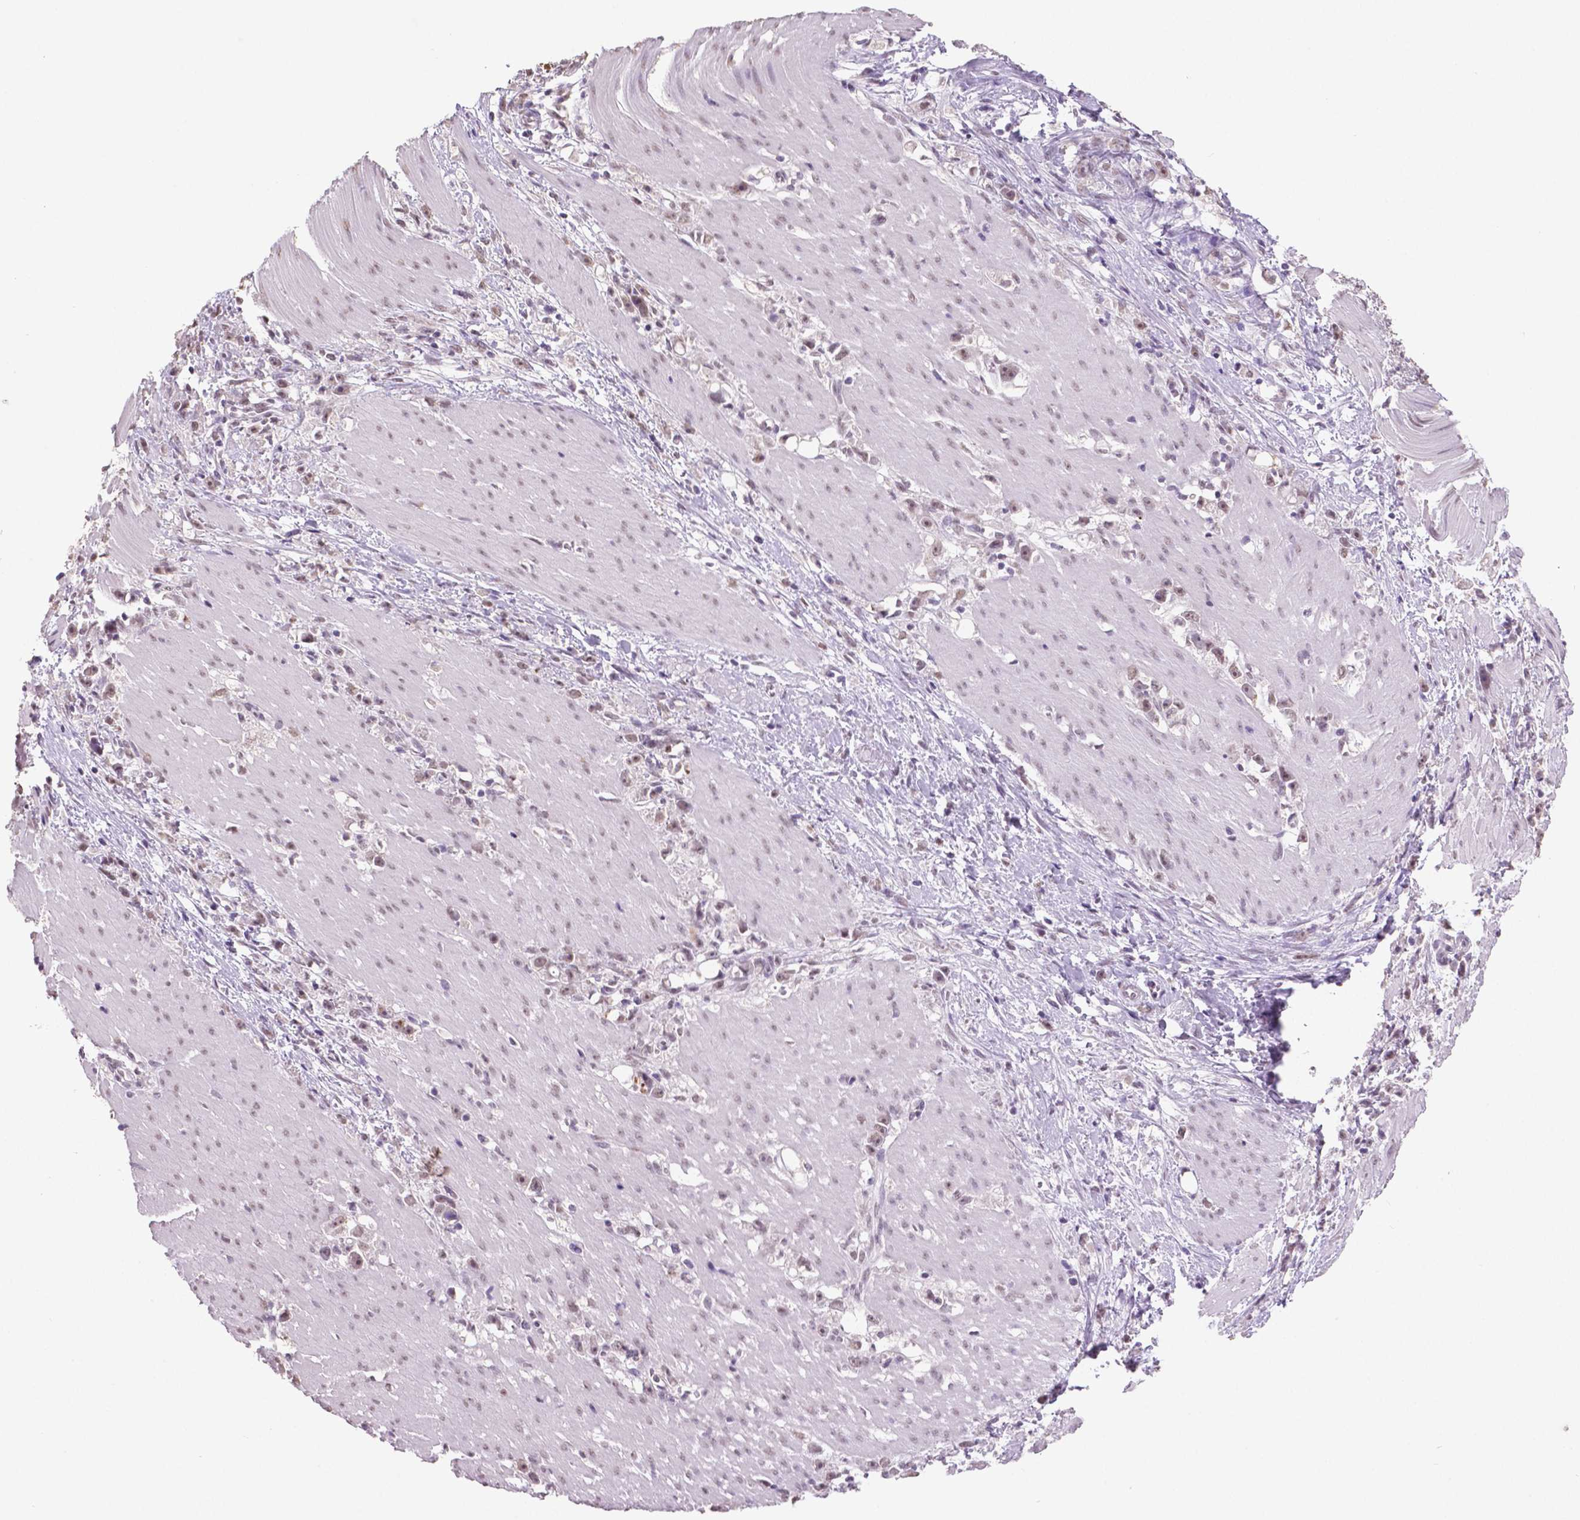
{"staining": {"intensity": "weak", "quantity": ">75%", "location": "nuclear"}, "tissue": "stomach cancer", "cell_type": "Tumor cells", "image_type": "cancer", "snomed": [{"axis": "morphology", "description": "Adenocarcinoma, NOS"}, {"axis": "topography", "description": "Stomach"}], "caption": "Immunohistochemical staining of adenocarcinoma (stomach) displays low levels of weak nuclear protein positivity in about >75% of tumor cells.", "gene": "IGF2BP1", "patient": {"sex": "female", "age": 59}}